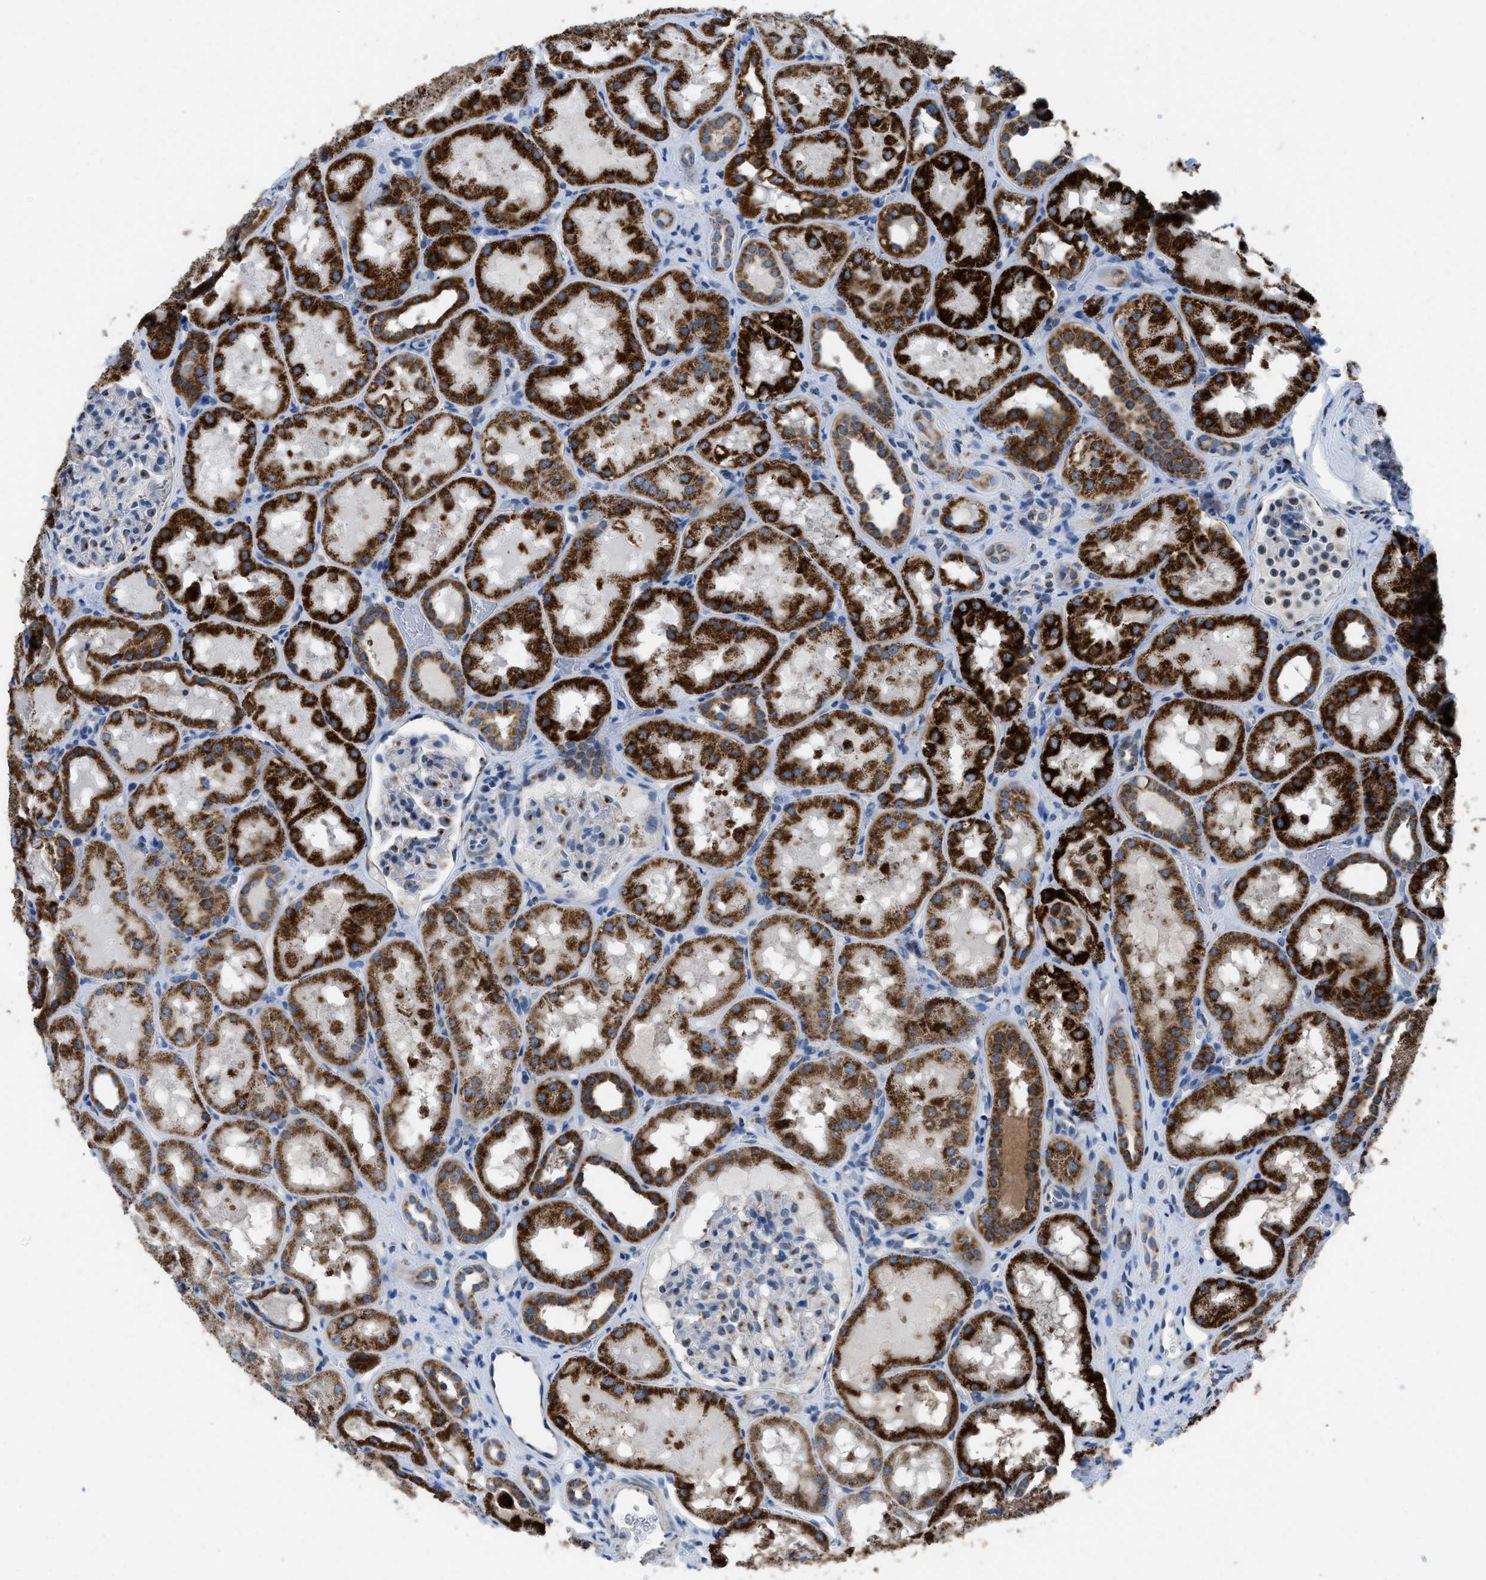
{"staining": {"intensity": "strong", "quantity": ">75%", "location": "cytoplasmic/membranous"}, "tissue": "kidney", "cell_type": "Cells in glomeruli", "image_type": "normal", "snomed": [{"axis": "morphology", "description": "Normal tissue, NOS"}, {"axis": "topography", "description": "Kidney"}, {"axis": "topography", "description": "Urinary bladder"}], "caption": "About >75% of cells in glomeruli in normal human kidney reveal strong cytoplasmic/membranous protein staining as visualized by brown immunohistochemical staining.", "gene": "ETFB", "patient": {"sex": "male", "age": 16}}